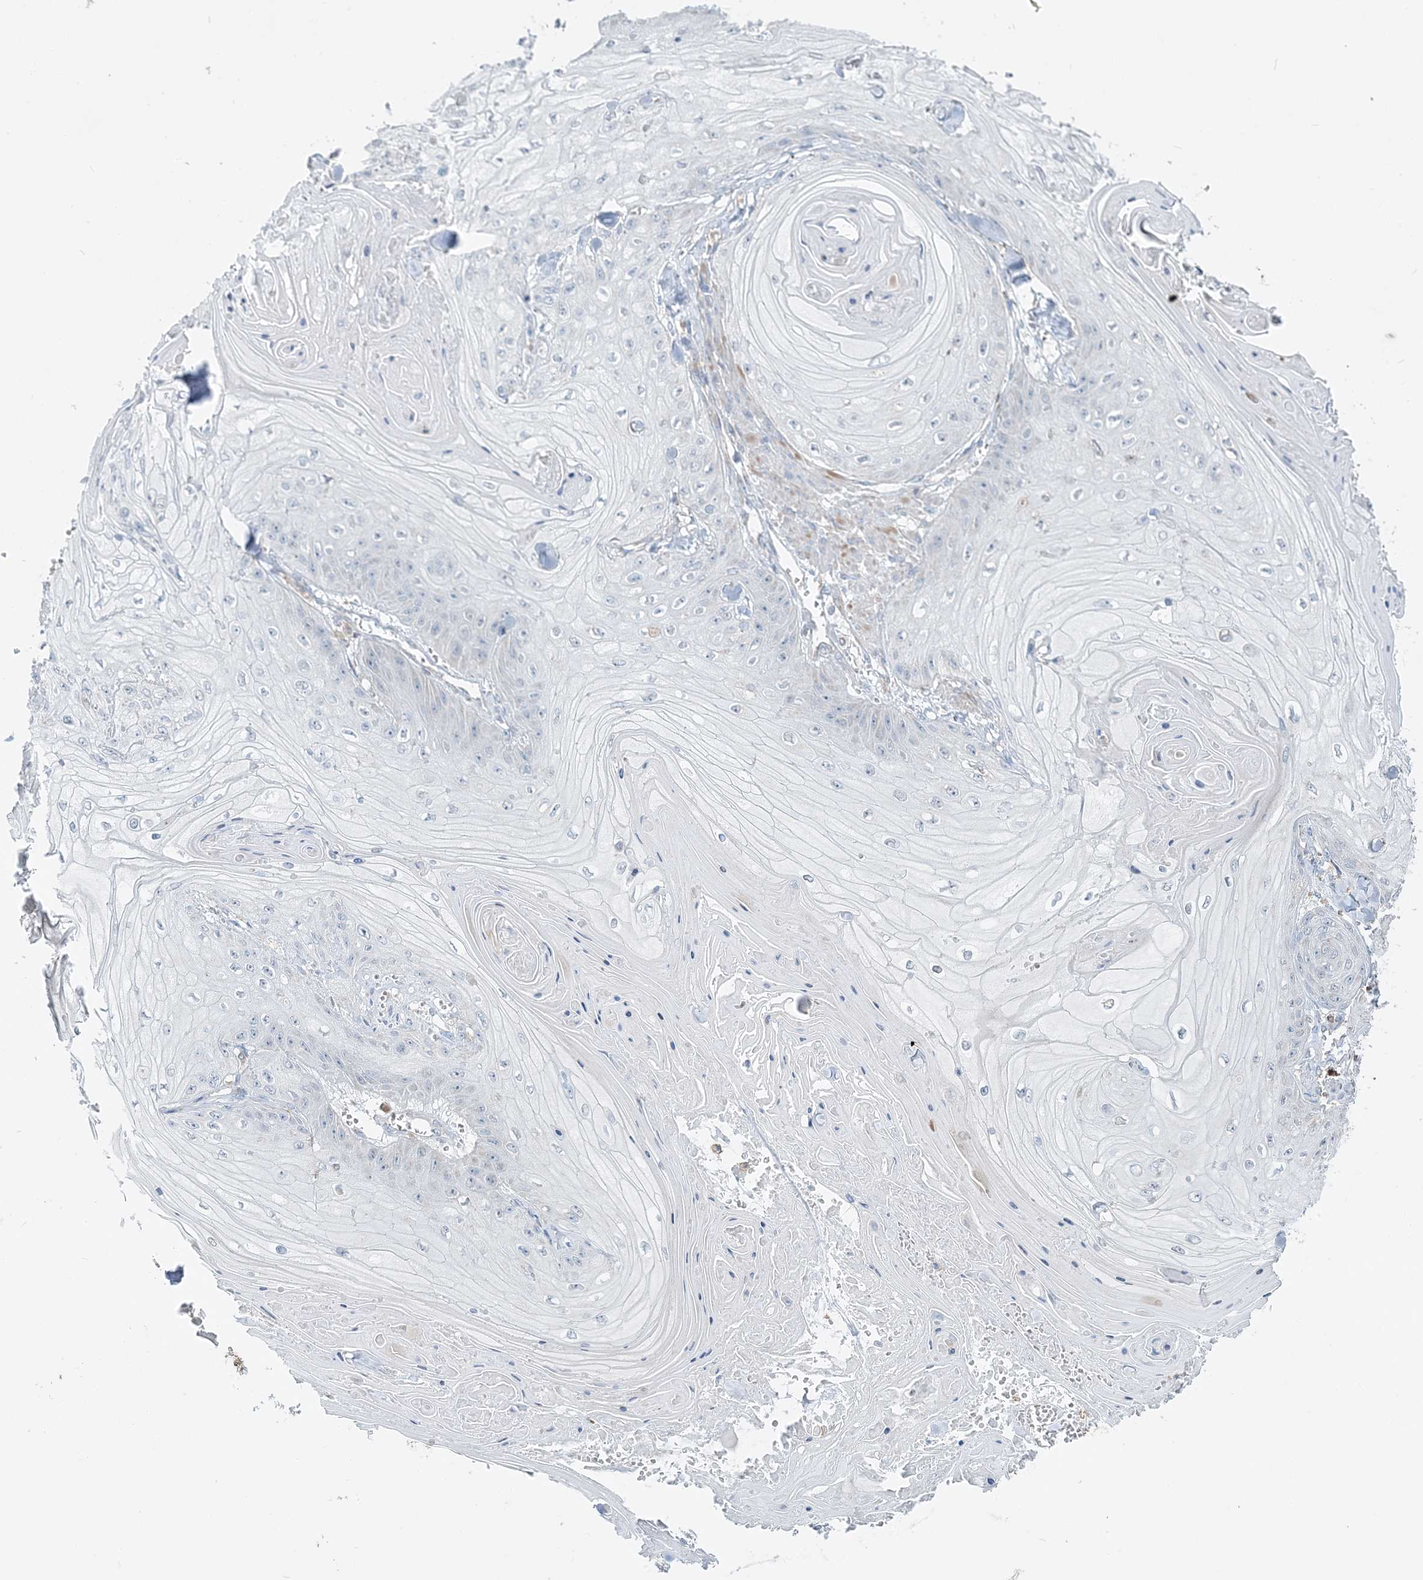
{"staining": {"intensity": "negative", "quantity": "none", "location": "none"}, "tissue": "skin cancer", "cell_type": "Tumor cells", "image_type": "cancer", "snomed": [{"axis": "morphology", "description": "Squamous cell carcinoma, NOS"}, {"axis": "topography", "description": "Skin"}], "caption": "Protein analysis of squamous cell carcinoma (skin) shows no significant expression in tumor cells.", "gene": "TMLHE", "patient": {"sex": "male", "age": 74}}